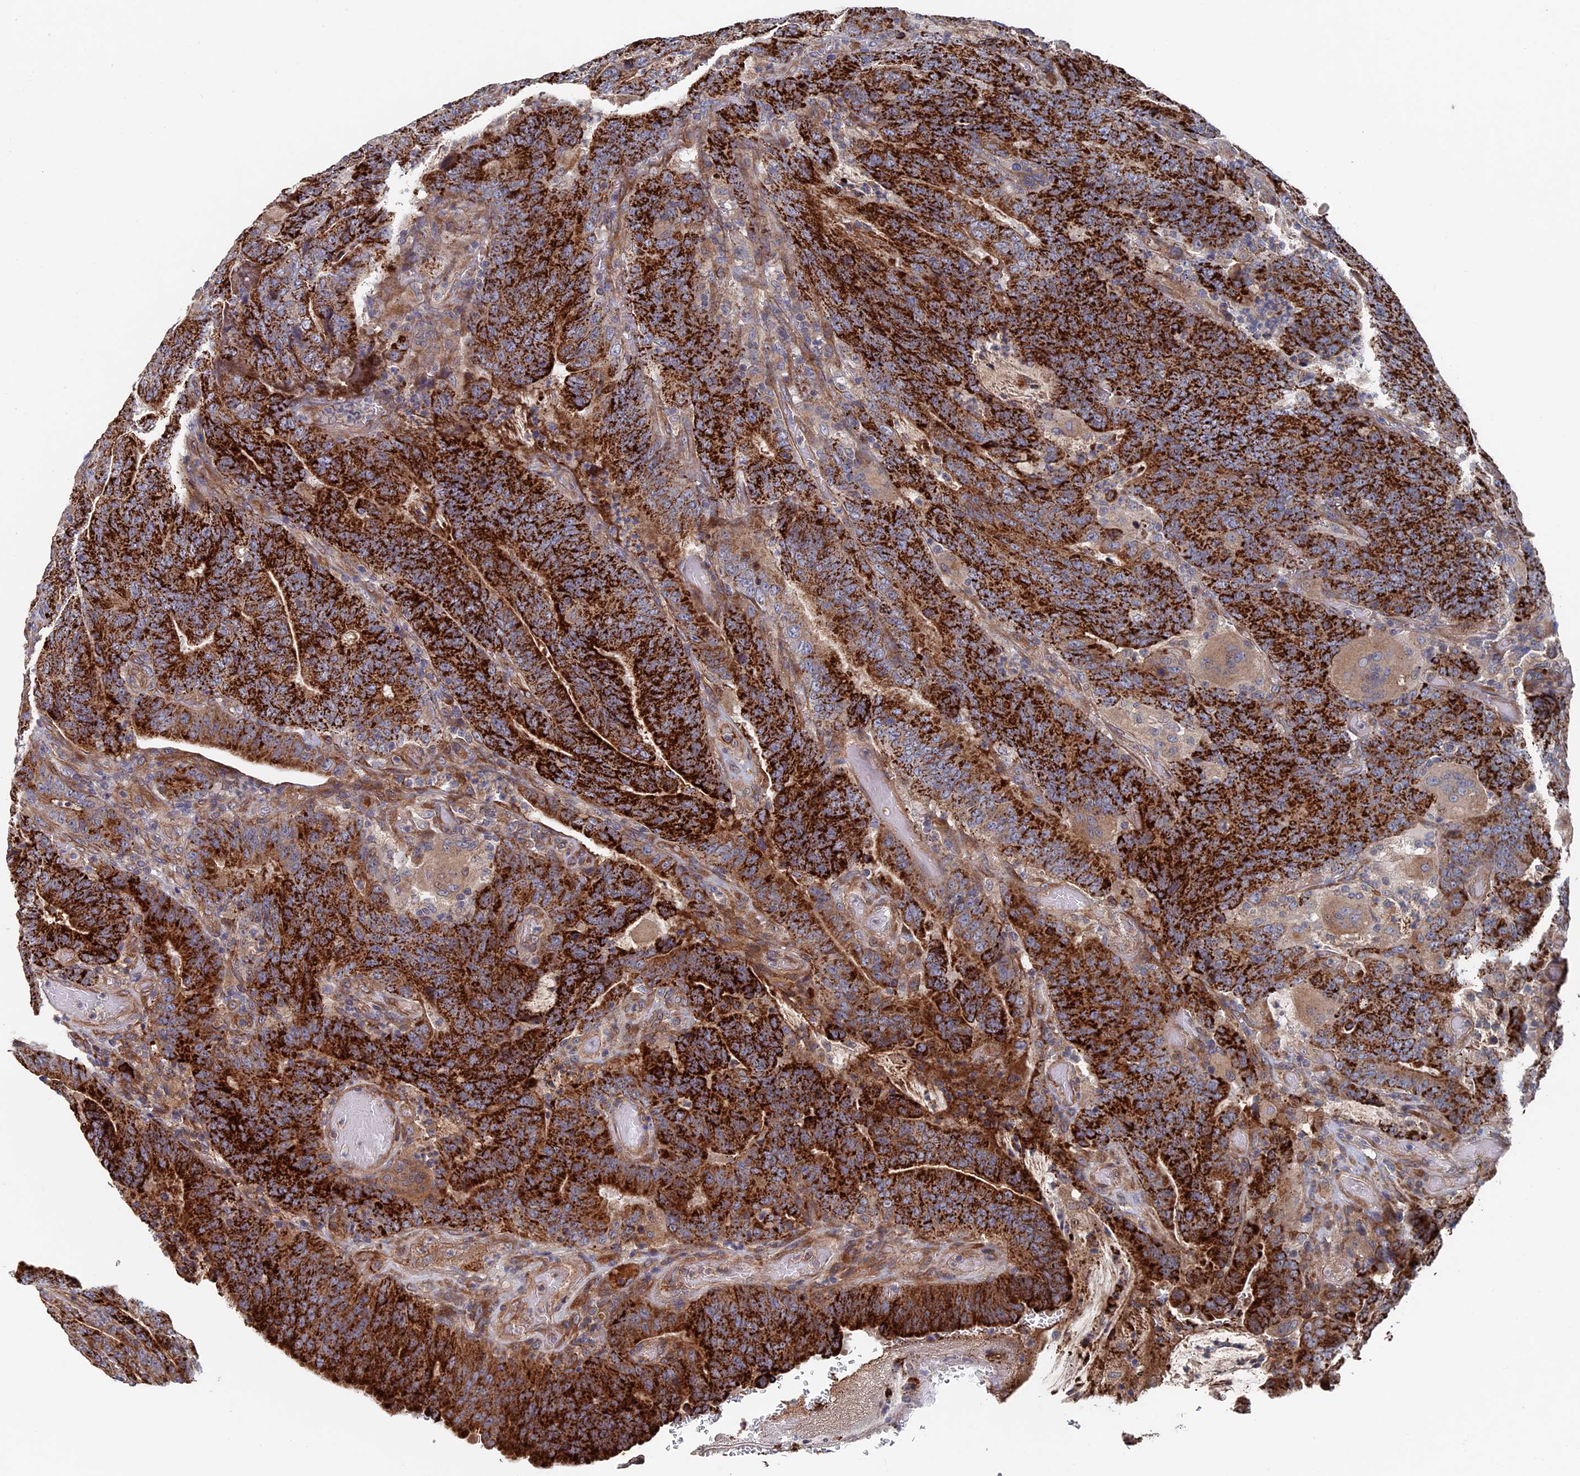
{"staining": {"intensity": "strong", "quantity": ">75%", "location": "cytoplasmic/membranous"}, "tissue": "colorectal cancer", "cell_type": "Tumor cells", "image_type": "cancer", "snomed": [{"axis": "morphology", "description": "Normal tissue, NOS"}, {"axis": "morphology", "description": "Adenocarcinoma, NOS"}, {"axis": "topography", "description": "Colon"}], "caption": "The immunohistochemical stain highlights strong cytoplasmic/membranous staining in tumor cells of adenocarcinoma (colorectal) tissue. (DAB = brown stain, brightfield microscopy at high magnification).", "gene": "RPUSD1", "patient": {"sex": "female", "age": 75}}